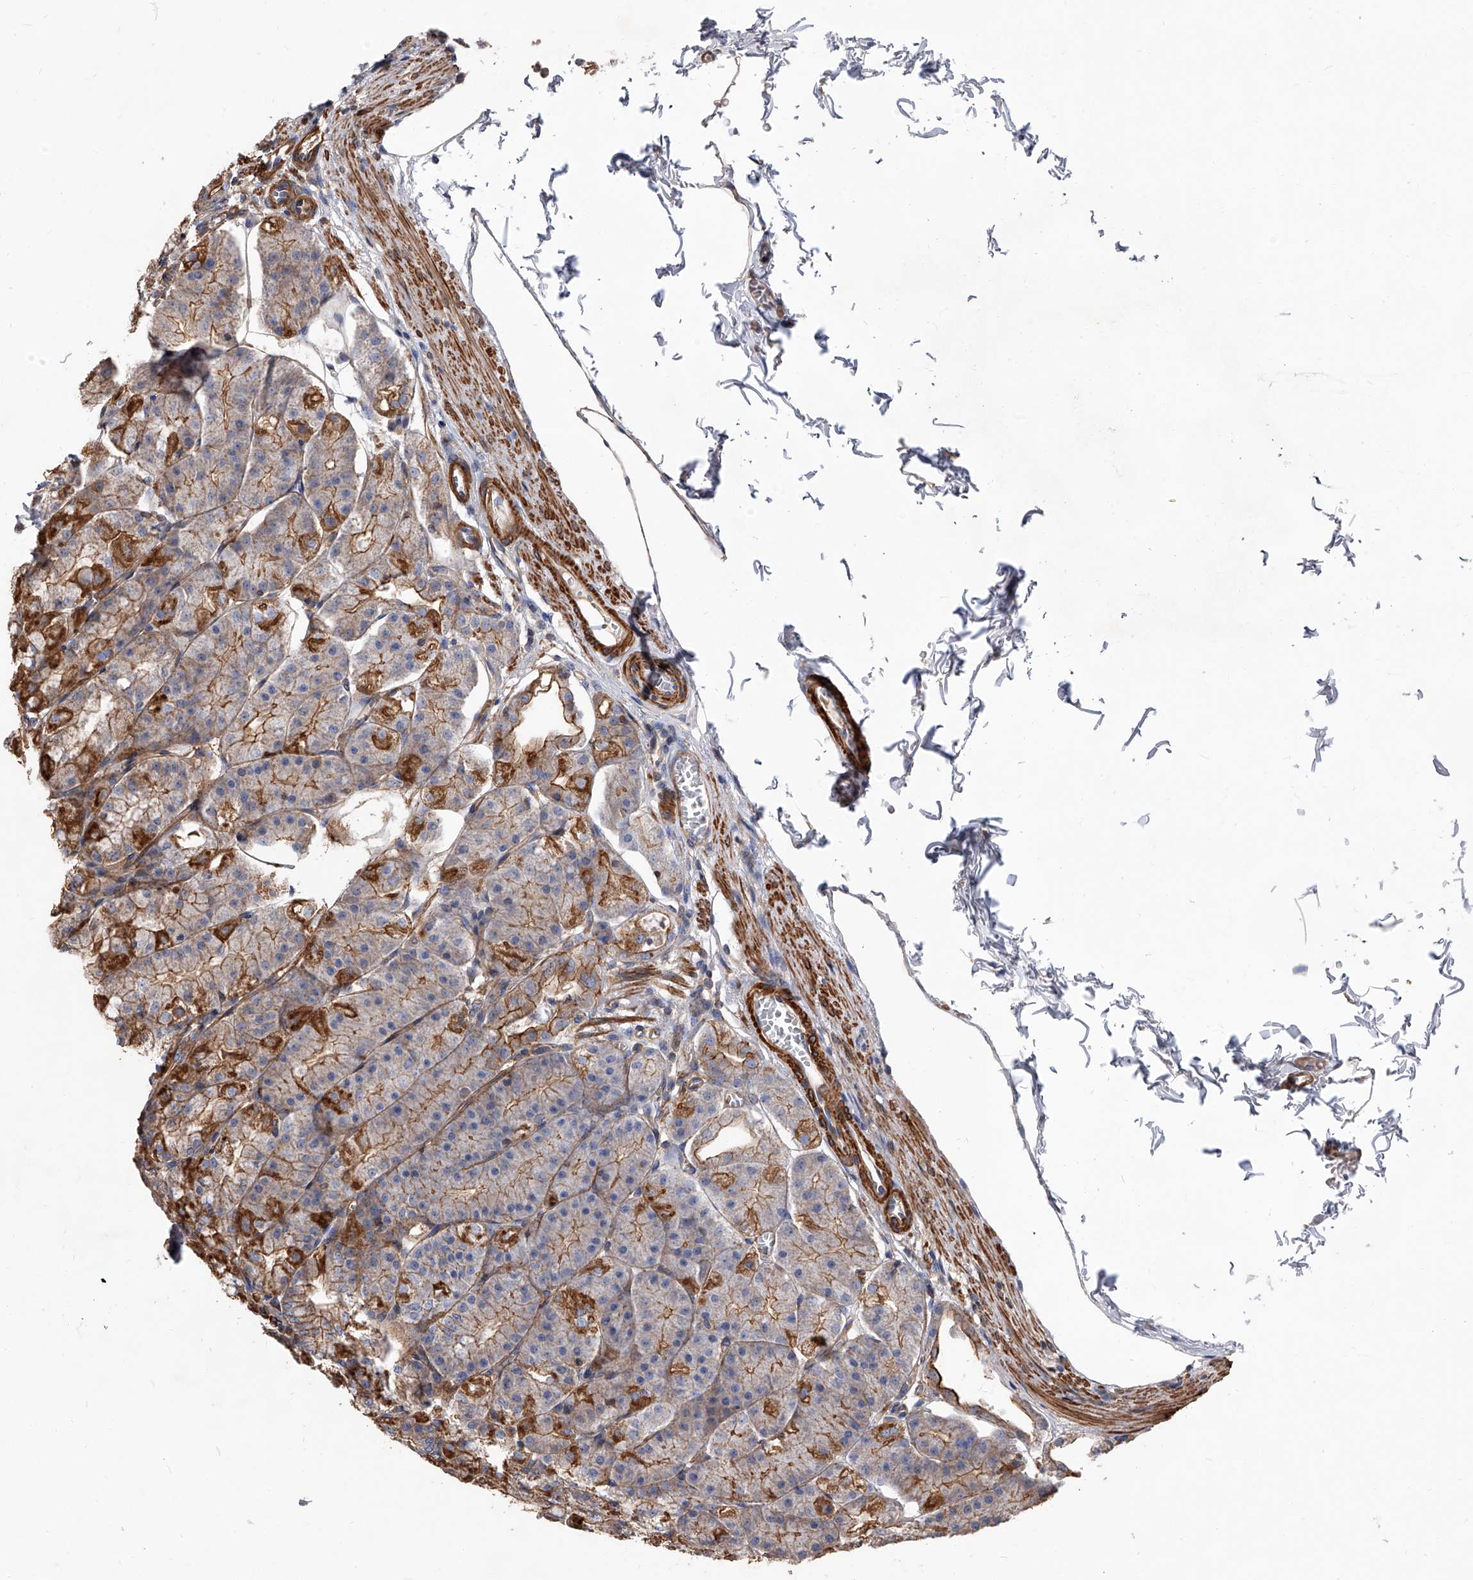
{"staining": {"intensity": "moderate", "quantity": "25%-75%", "location": "cytoplasmic/membranous"}, "tissue": "stomach", "cell_type": "Glandular cells", "image_type": "normal", "snomed": [{"axis": "morphology", "description": "Normal tissue, NOS"}, {"axis": "topography", "description": "Stomach, lower"}], "caption": "Stomach stained for a protein demonstrates moderate cytoplasmic/membranous positivity in glandular cells. (DAB IHC with brightfield microscopy, high magnification).", "gene": "PISD", "patient": {"sex": "male", "age": 71}}